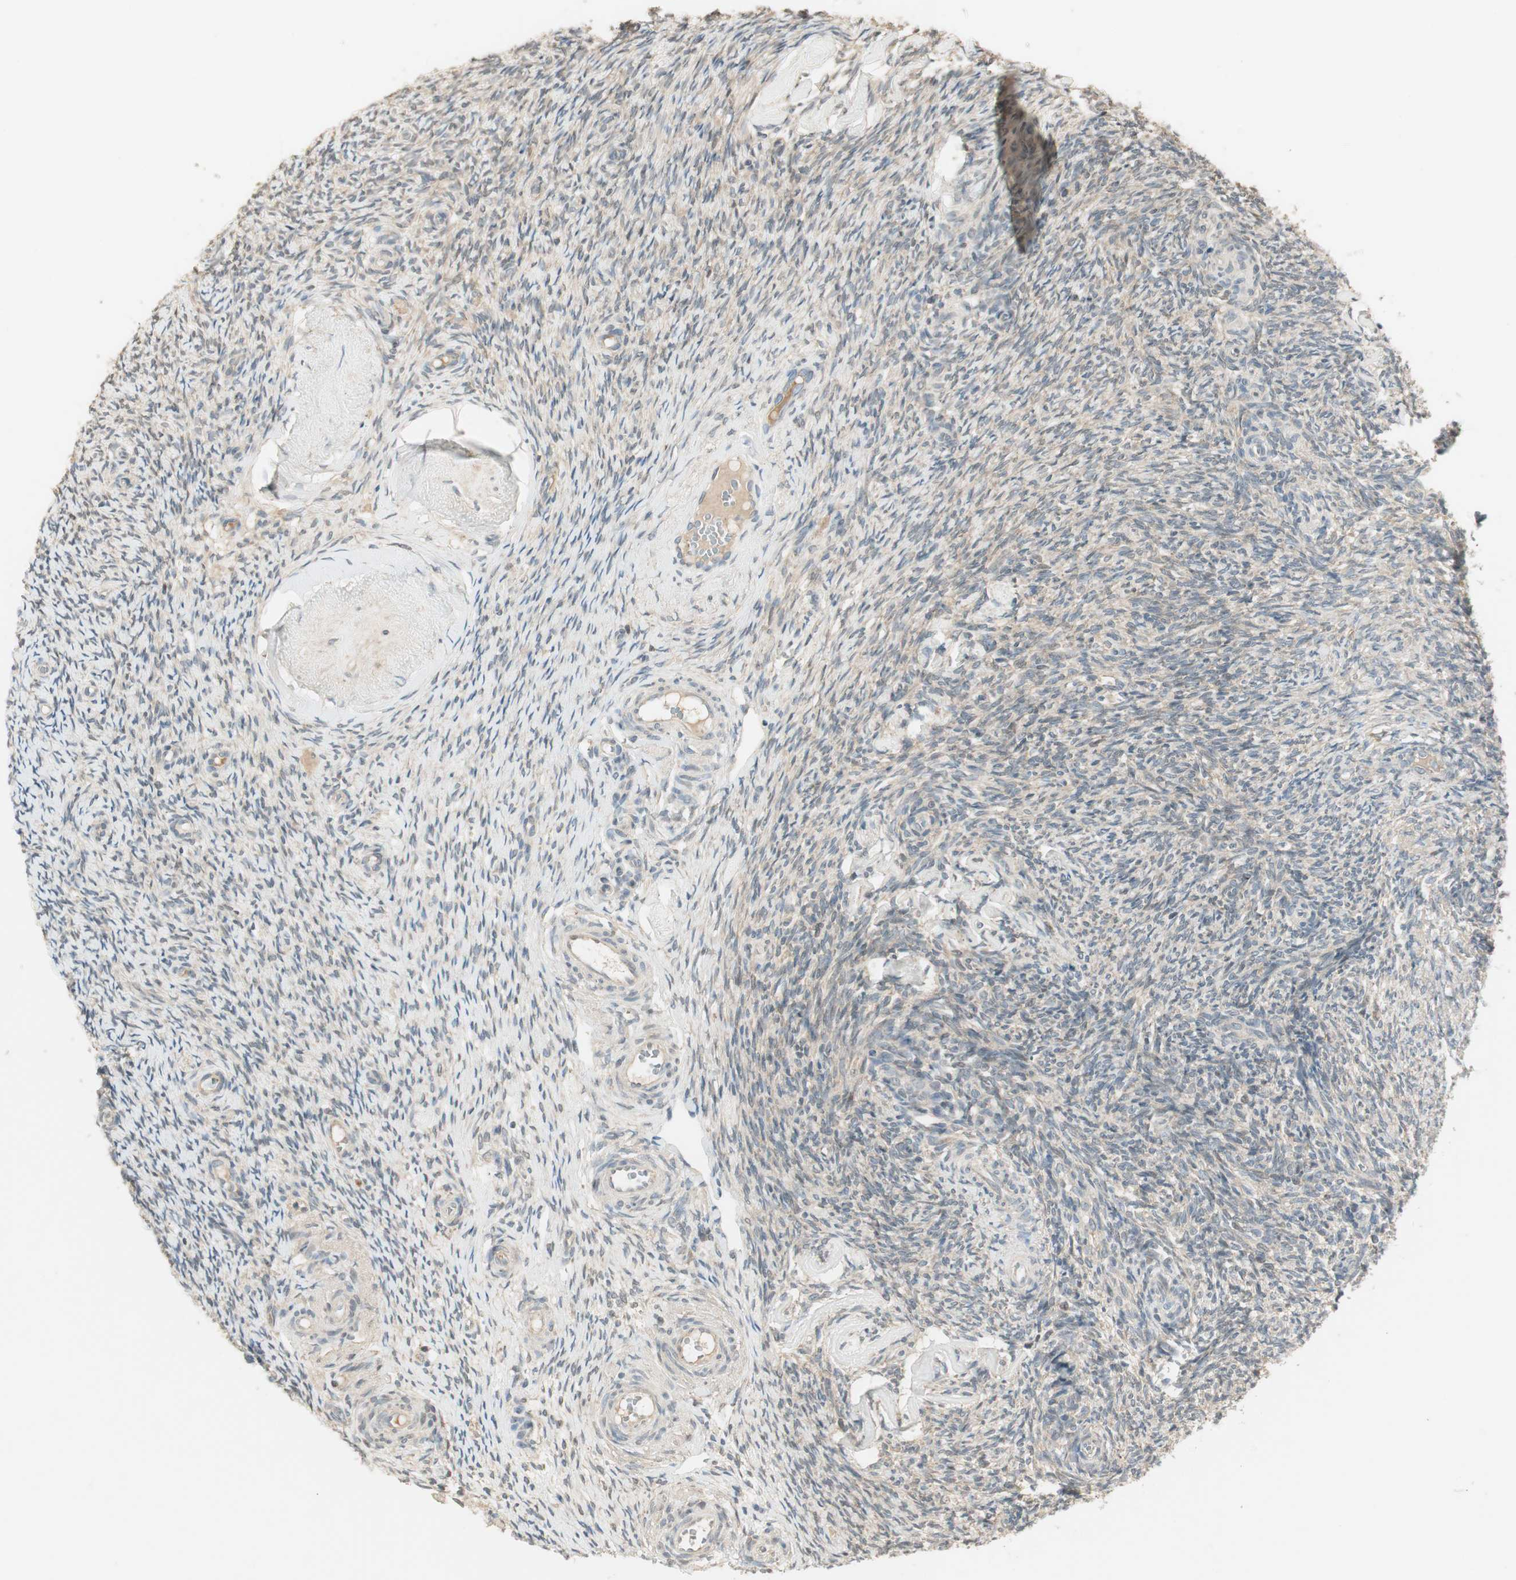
{"staining": {"intensity": "weak", "quantity": "<25%", "location": "cytoplasmic/membranous"}, "tissue": "ovary", "cell_type": "Ovarian stroma cells", "image_type": "normal", "snomed": [{"axis": "morphology", "description": "Normal tissue, NOS"}, {"axis": "topography", "description": "Ovary"}], "caption": "This is a histopathology image of immunohistochemistry (IHC) staining of unremarkable ovary, which shows no positivity in ovarian stroma cells.", "gene": "USP2", "patient": {"sex": "female", "age": 60}}